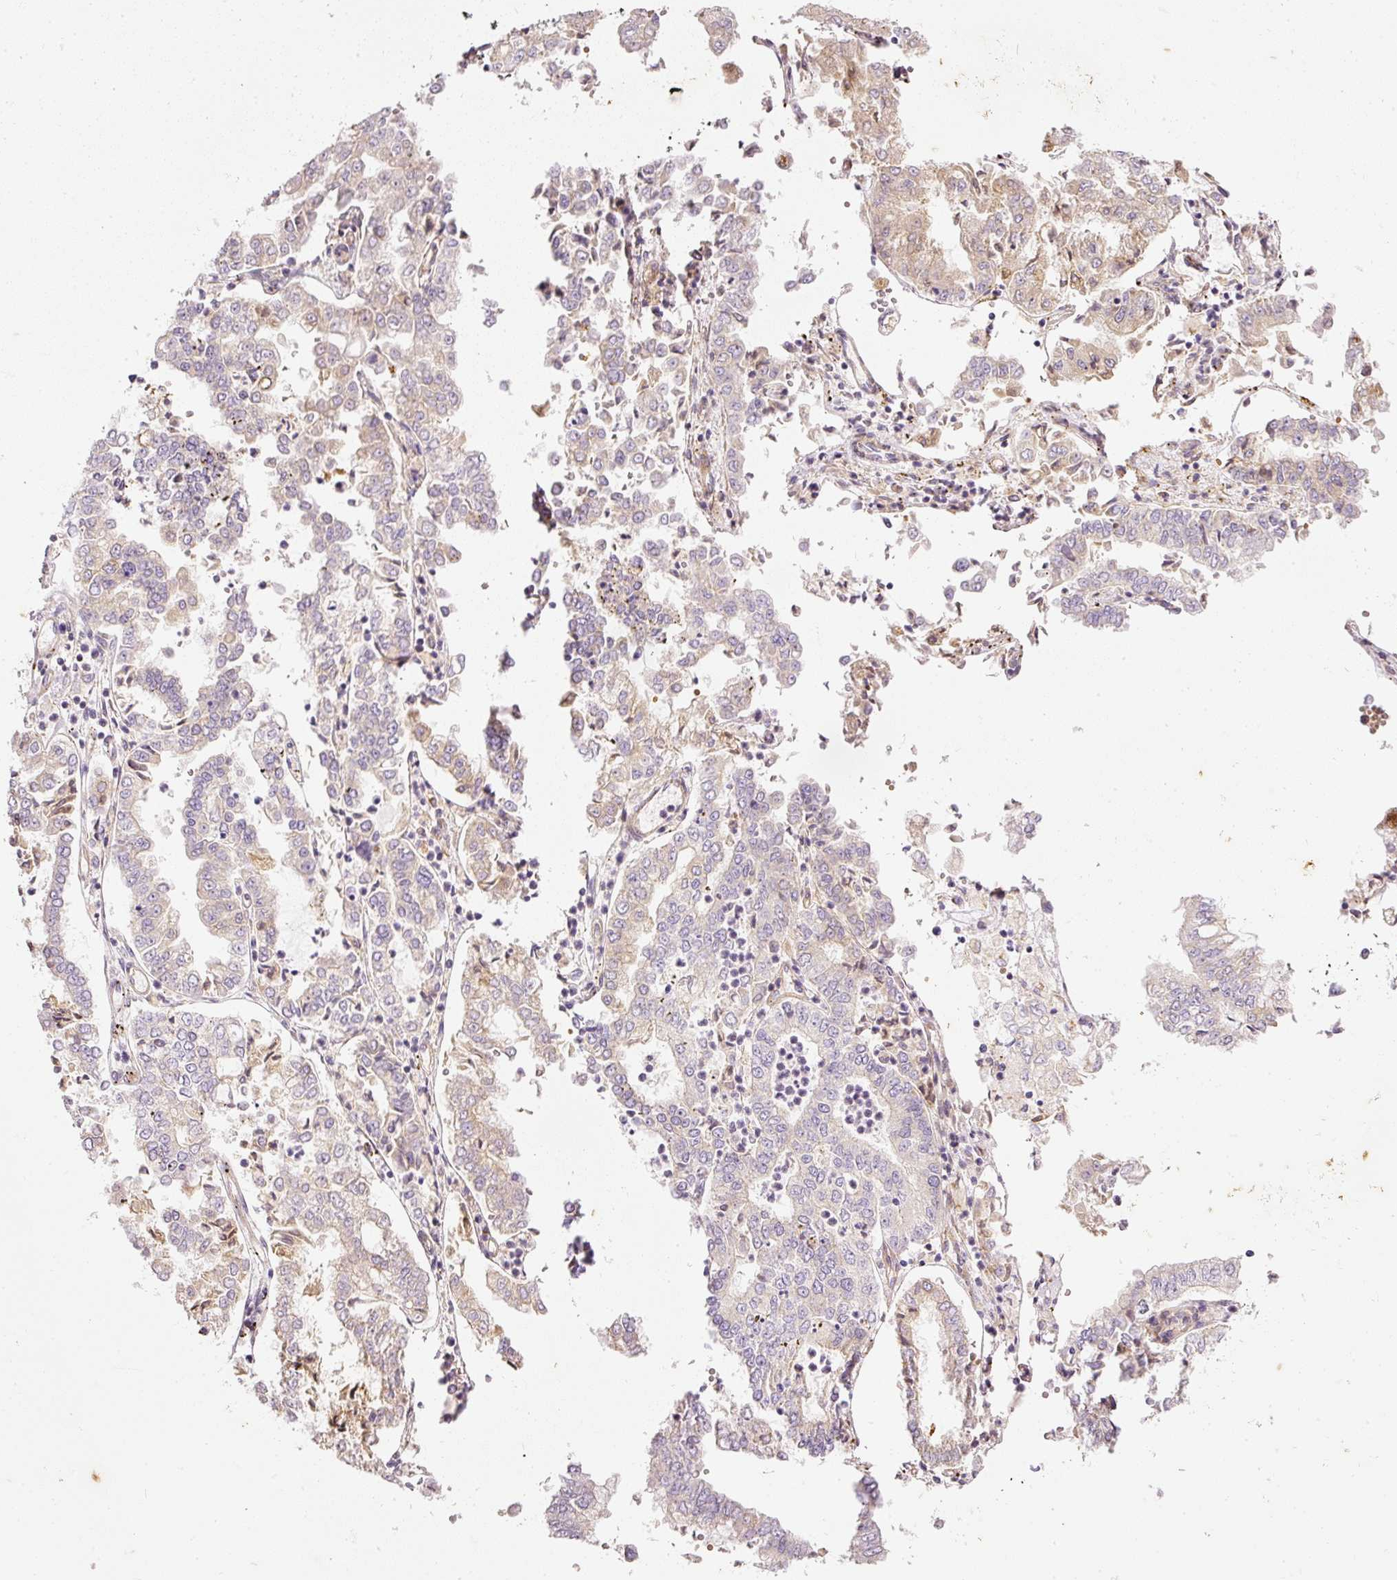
{"staining": {"intensity": "negative", "quantity": "none", "location": "none"}, "tissue": "stomach cancer", "cell_type": "Tumor cells", "image_type": "cancer", "snomed": [{"axis": "morphology", "description": "Adenocarcinoma, NOS"}, {"axis": "topography", "description": "Stomach"}], "caption": "An IHC image of stomach cancer (adenocarcinoma) is shown. There is no staining in tumor cells of stomach cancer (adenocarcinoma).", "gene": "TBC1D2B", "patient": {"sex": "male", "age": 76}}